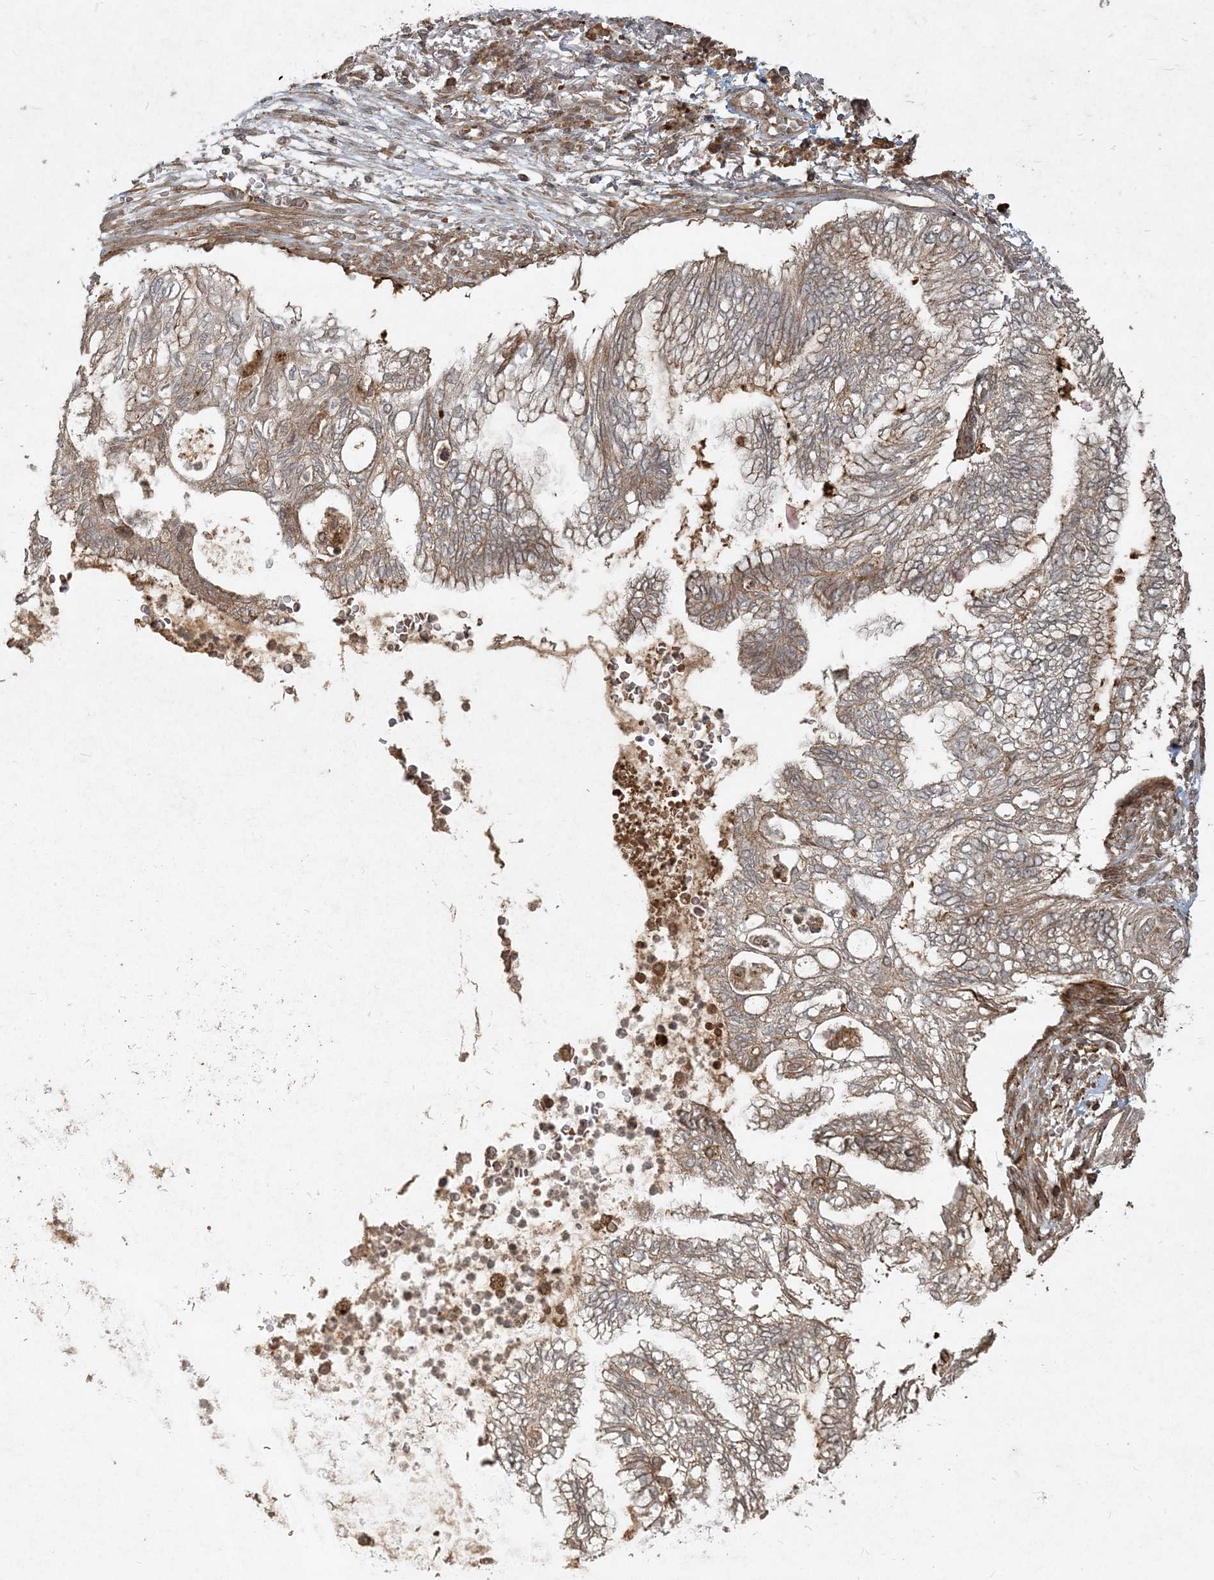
{"staining": {"intensity": "weak", "quantity": "25%-75%", "location": "cytoplasmic/membranous"}, "tissue": "lung cancer", "cell_type": "Tumor cells", "image_type": "cancer", "snomed": [{"axis": "morphology", "description": "Adenocarcinoma, NOS"}, {"axis": "topography", "description": "Lung"}], "caption": "Lung cancer (adenocarcinoma) tissue shows weak cytoplasmic/membranous positivity in approximately 25%-75% of tumor cells Using DAB (brown) and hematoxylin (blue) stains, captured at high magnification using brightfield microscopy.", "gene": "NARS1", "patient": {"sex": "female", "age": 70}}